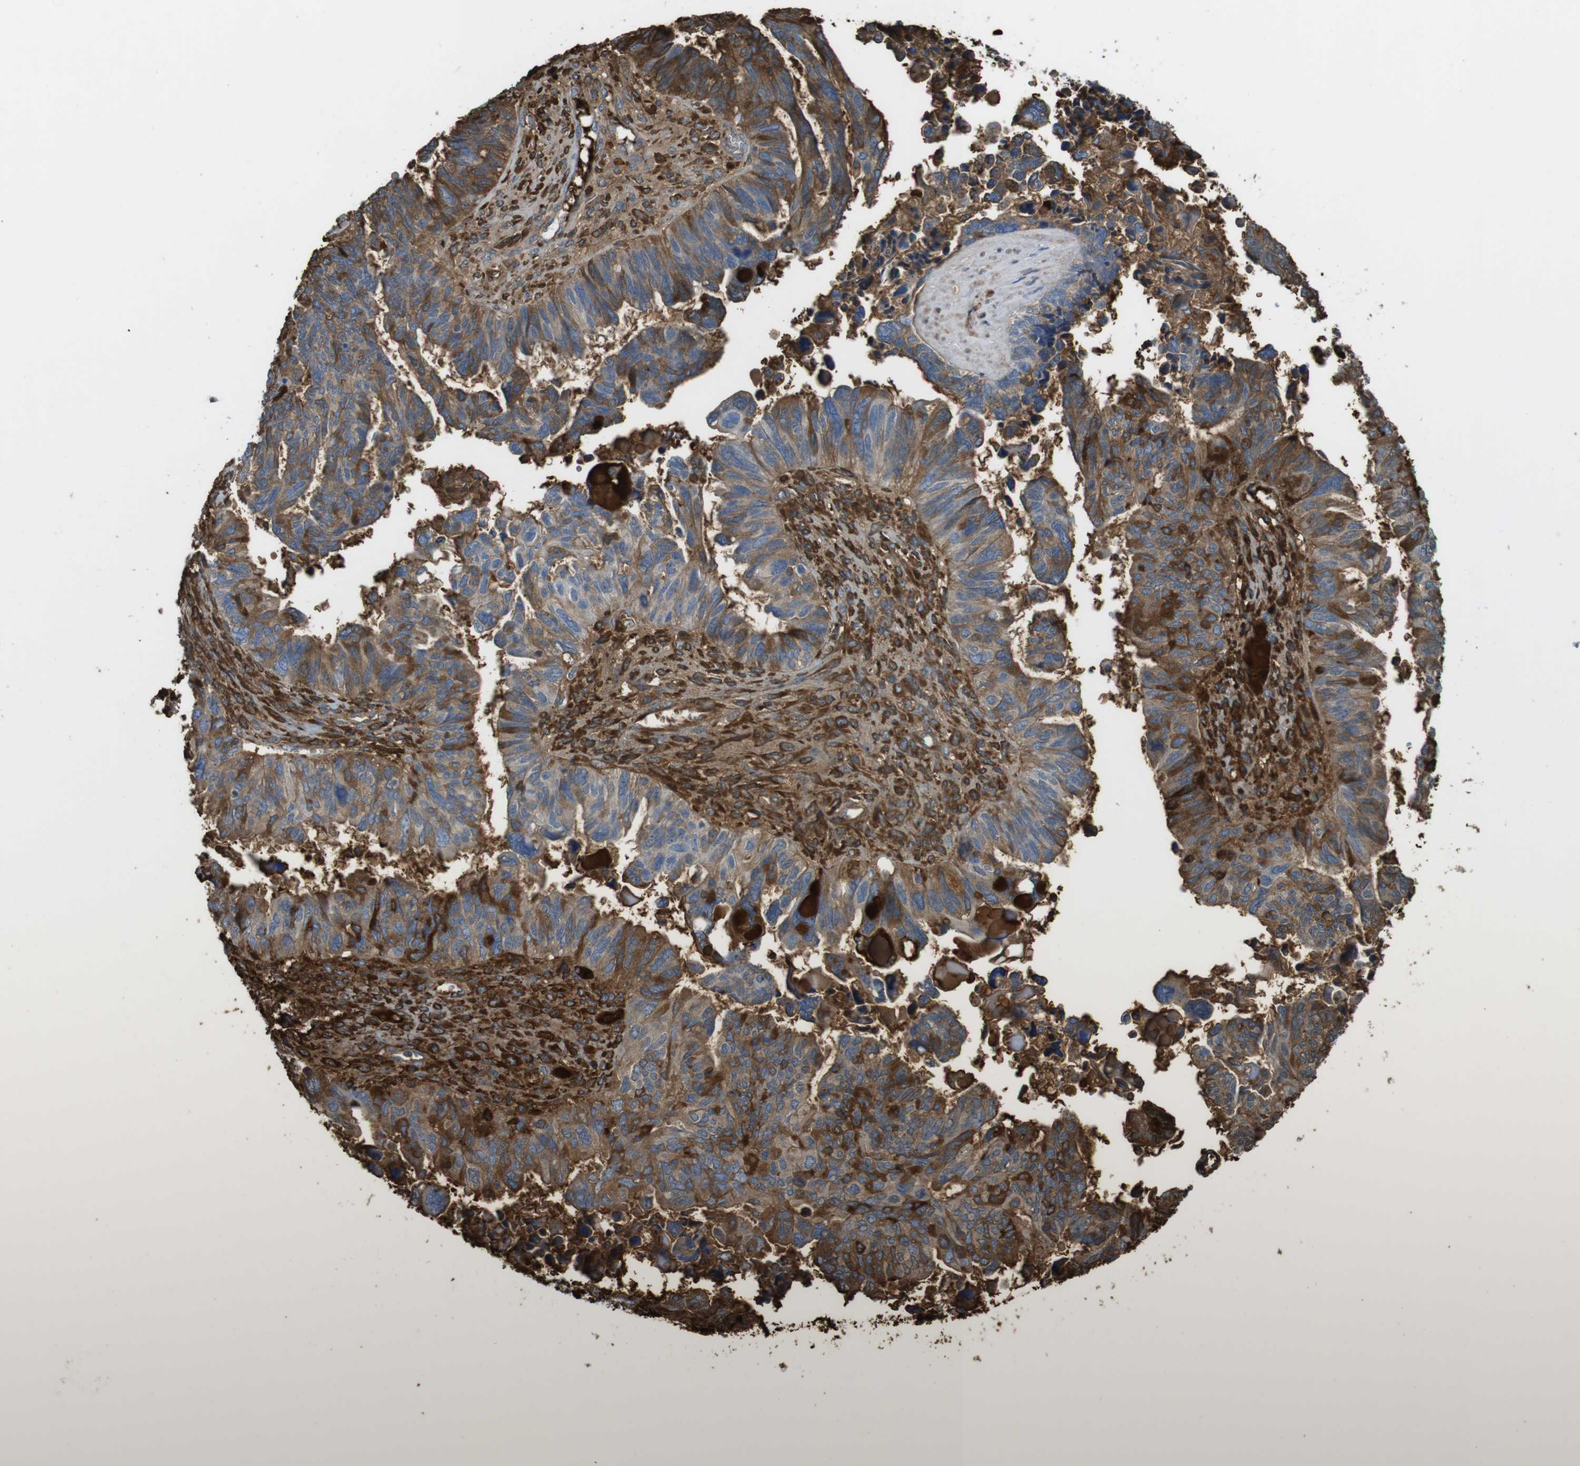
{"staining": {"intensity": "moderate", "quantity": ">75%", "location": "cytoplasmic/membranous"}, "tissue": "ovarian cancer", "cell_type": "Tumor cells", "image_type": "cancer", "snomed": [{"axis": "morphology", "description": "Cystadenocarcinoma, serous, NOS"}, {"axis": "topography", "description": "Ovary"}], "caption": "The micrograph exhibits a brown stain indicating the presence of a protein in the cytoplasmic/membranous of tumor cells in serous cystadenocarcinoma (ovarian). Nuclei are stained in blue.", "gene": "LTBP4", "patient": {"sex": "female", "age": 79}}